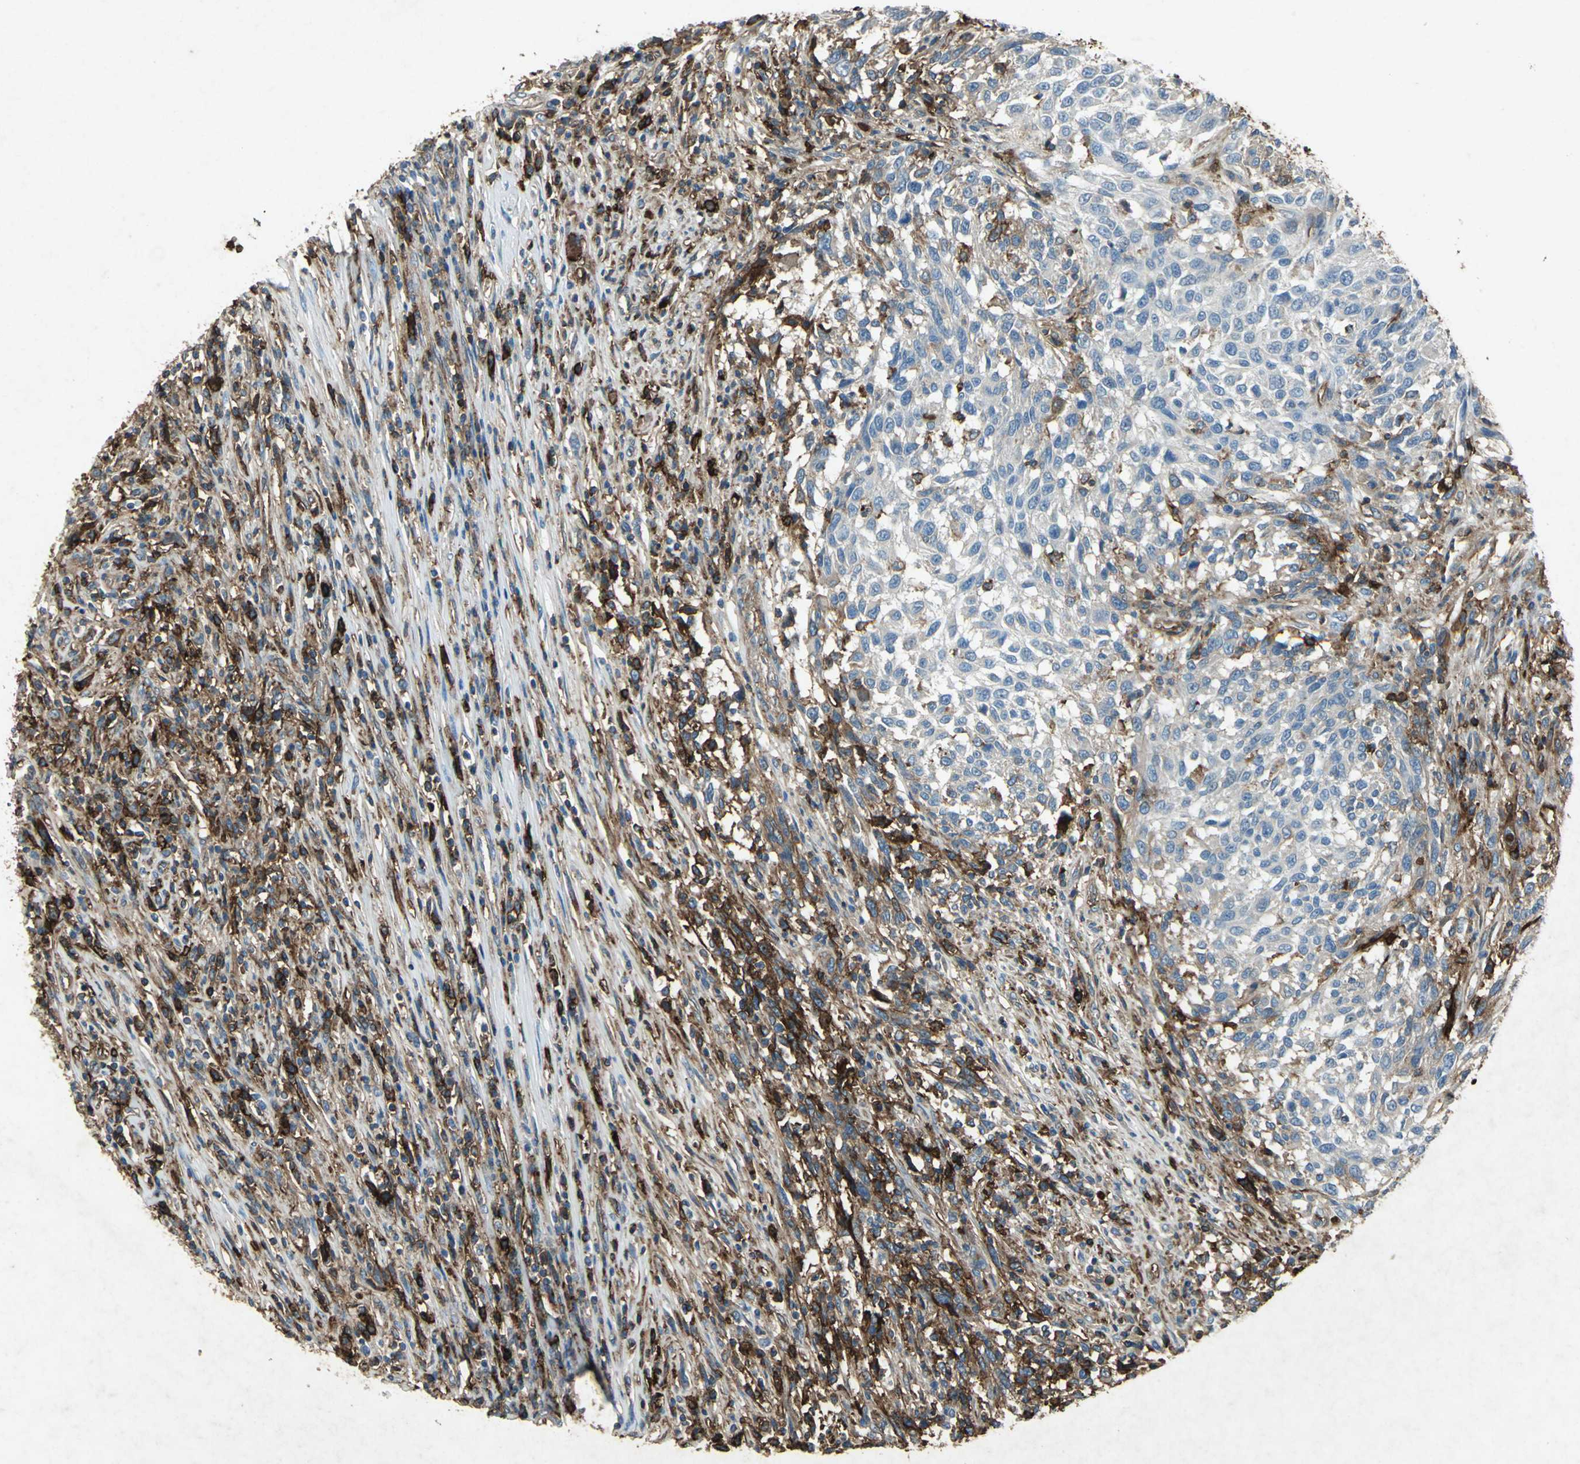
{"staining": {"intensity": "strong", "quantity": "25%-75%", "location": "cytoplasmic/membranous"}, "tissue": "melanoma", "cell_type": "Tumor cells", "image_type": "cancer", "snomed": [{"axis": "morphology", "description": "Malignant melanoma, Metastatic site"}, {"axis": "topography", "description": "Lymph node"}], "caption": "Immunohistochemistry (IHC) photomicrograph of melanoma stained for a protein (brown), which reveals high levels of strong cytoplasmic/membranous positivity in approximately 25%-75% of tumor cells.", "gene": "CCR6", "patient": {"sex": "male", "age": 61}}